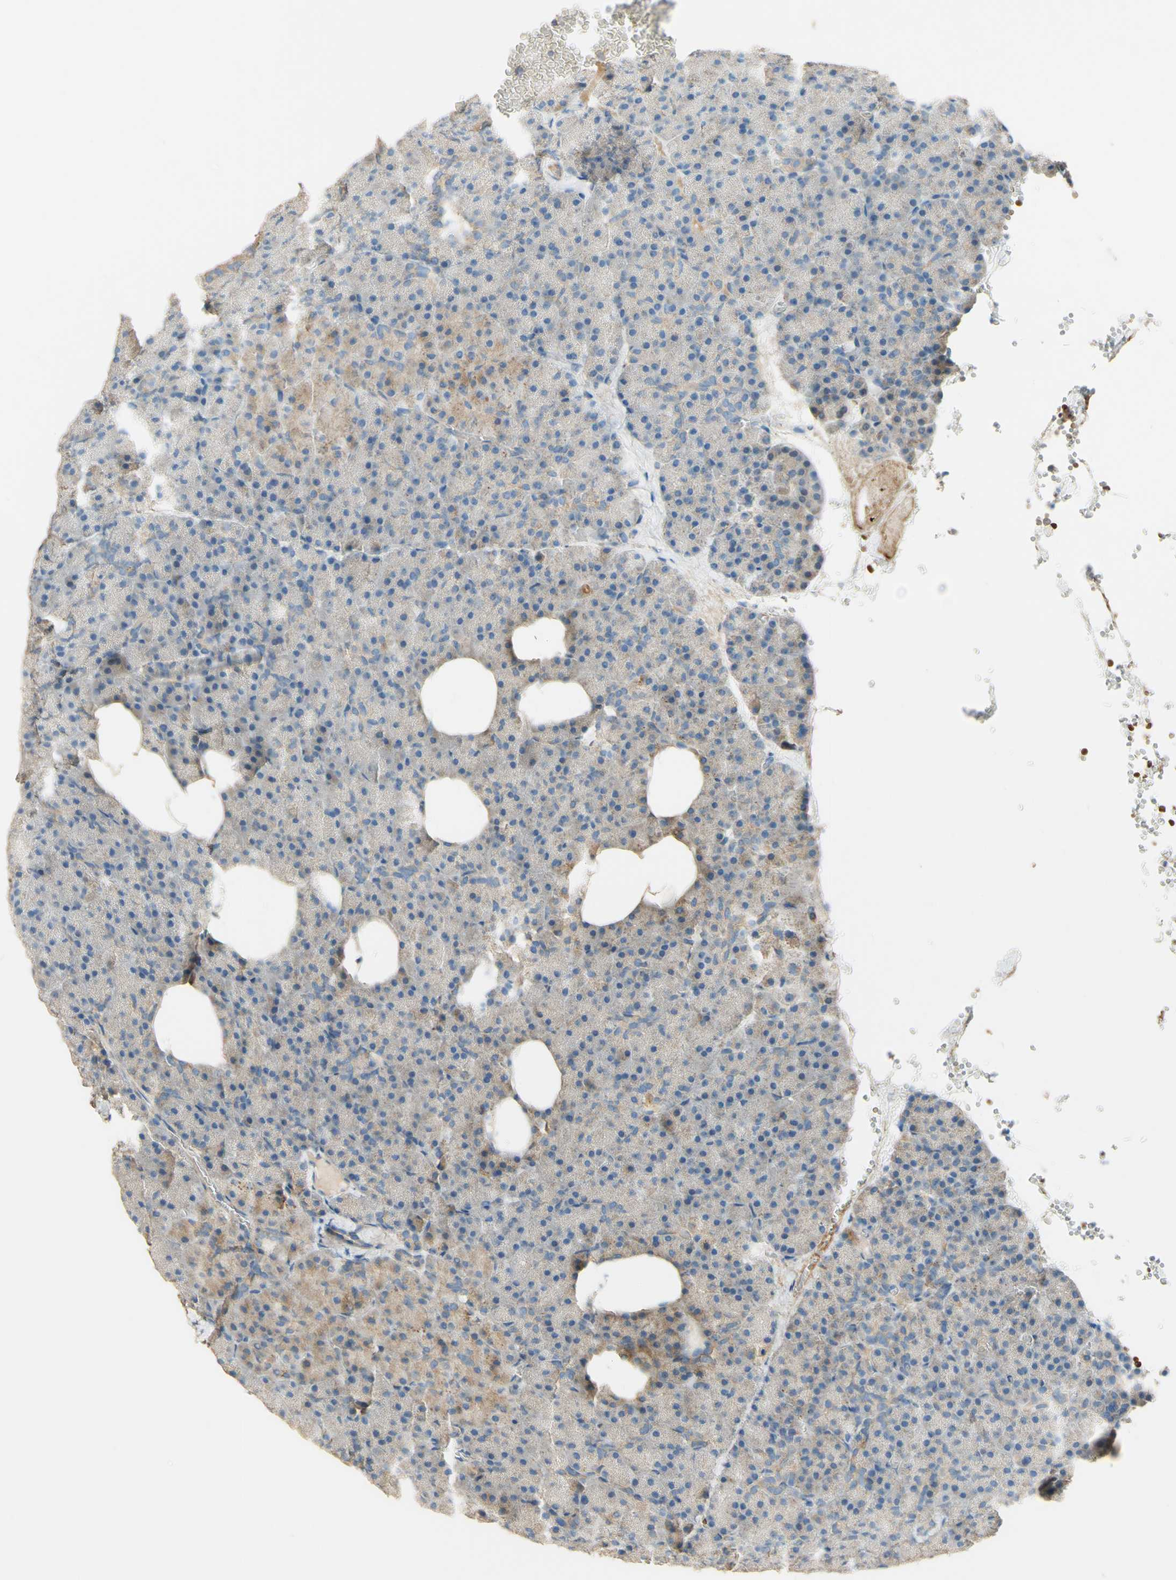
{"staining": {"intensity": "weak", "quantity": "25%-75%", "location": "cytoplasmic/membranous"}, "tissue": "pancreas", "cell_type": "Exocrine glandular cells", "image_type": "normal", "snomed": [{"axis": "morphology", "description": "Normal tissue, NOS"}, {"axis": "topography", "description": "Pancreas"}], "caption": "Unremarkable pancreas shows weak cytoplasmic/membranous expression in about 25%-75% of exocrine glandular cells (Stains: DAB in brown, nuclei in blue, Microscopy: brightfield microscopy at high magnification)..", "gene": "DKK3", "patient": {"sex": "female", "age": 35}}